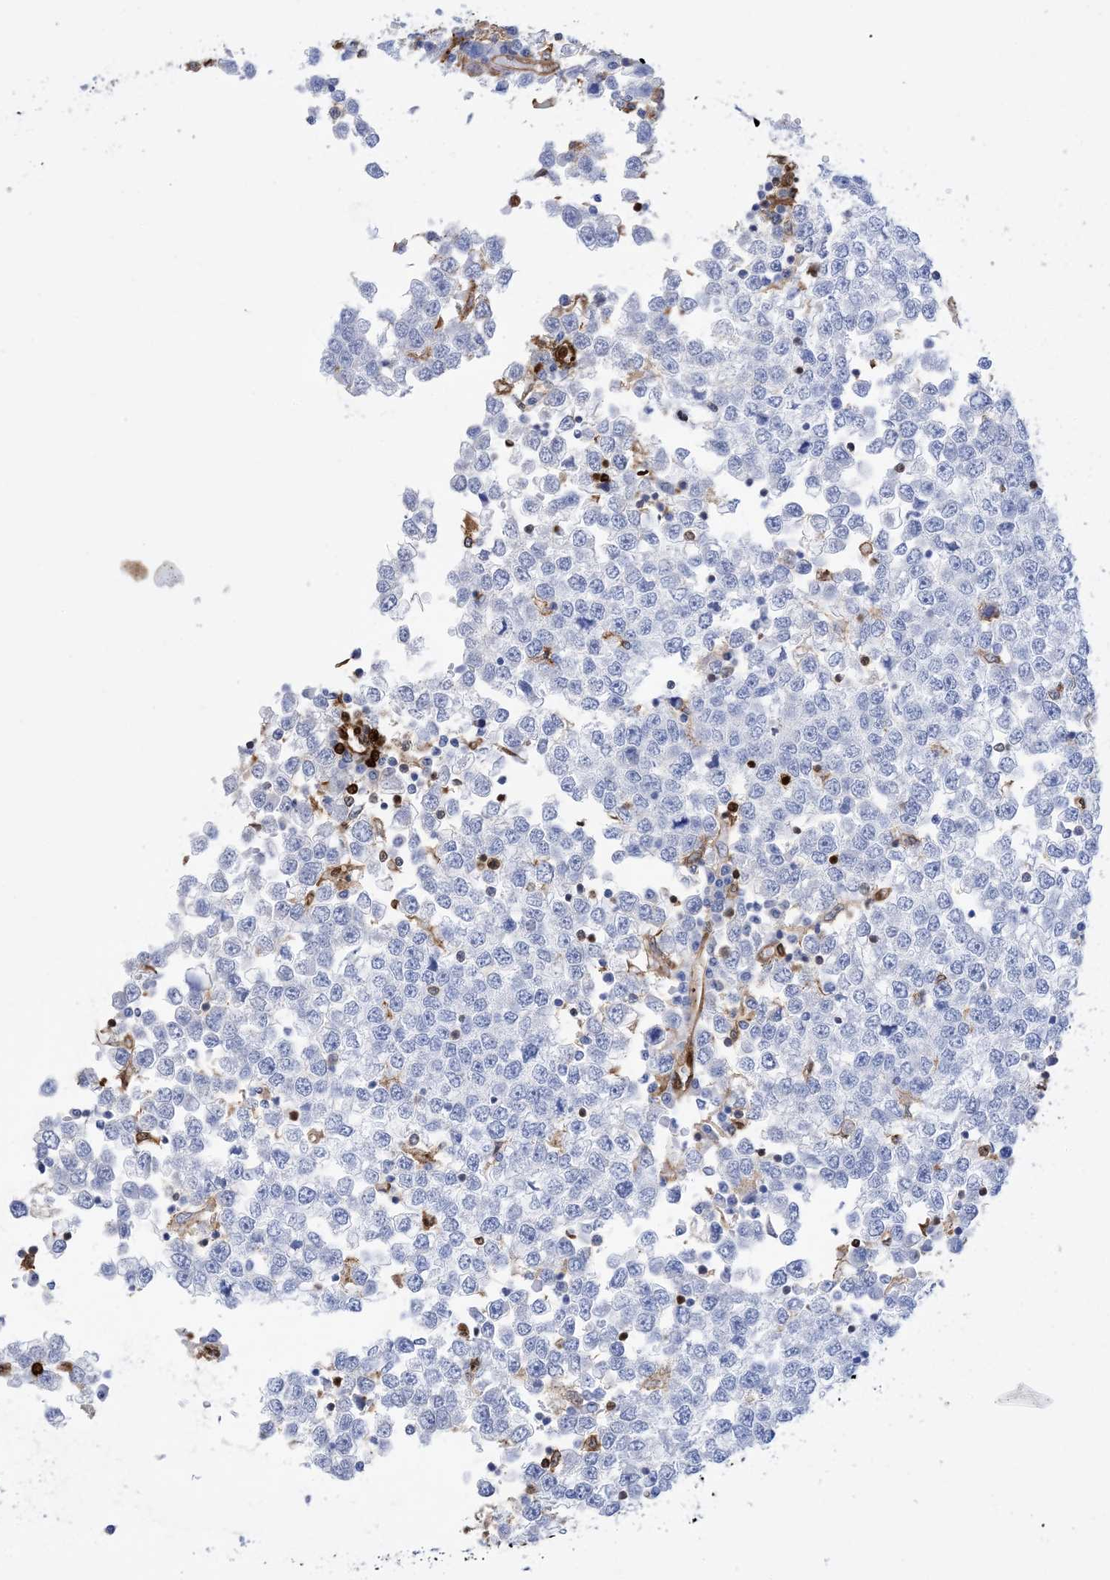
{"staining": {"intensity": "negative", "quantity": "none", "location": "none"}, "tissue": "testis cancer", "cell_type": "Tumor cells", "image_type": "cancer", "snomed": [{"axis": "morphology", "description": "Seminoma, NOS"}, {"axis": "topography", "description": "Testis"}], "caption": "This is an immunohistochemistry (IHC) histopathology image of testis cancer. There is no positivity in tumor cells.", "gene": "ANXA1", "patient": {"sex": "male", "age": 65}}